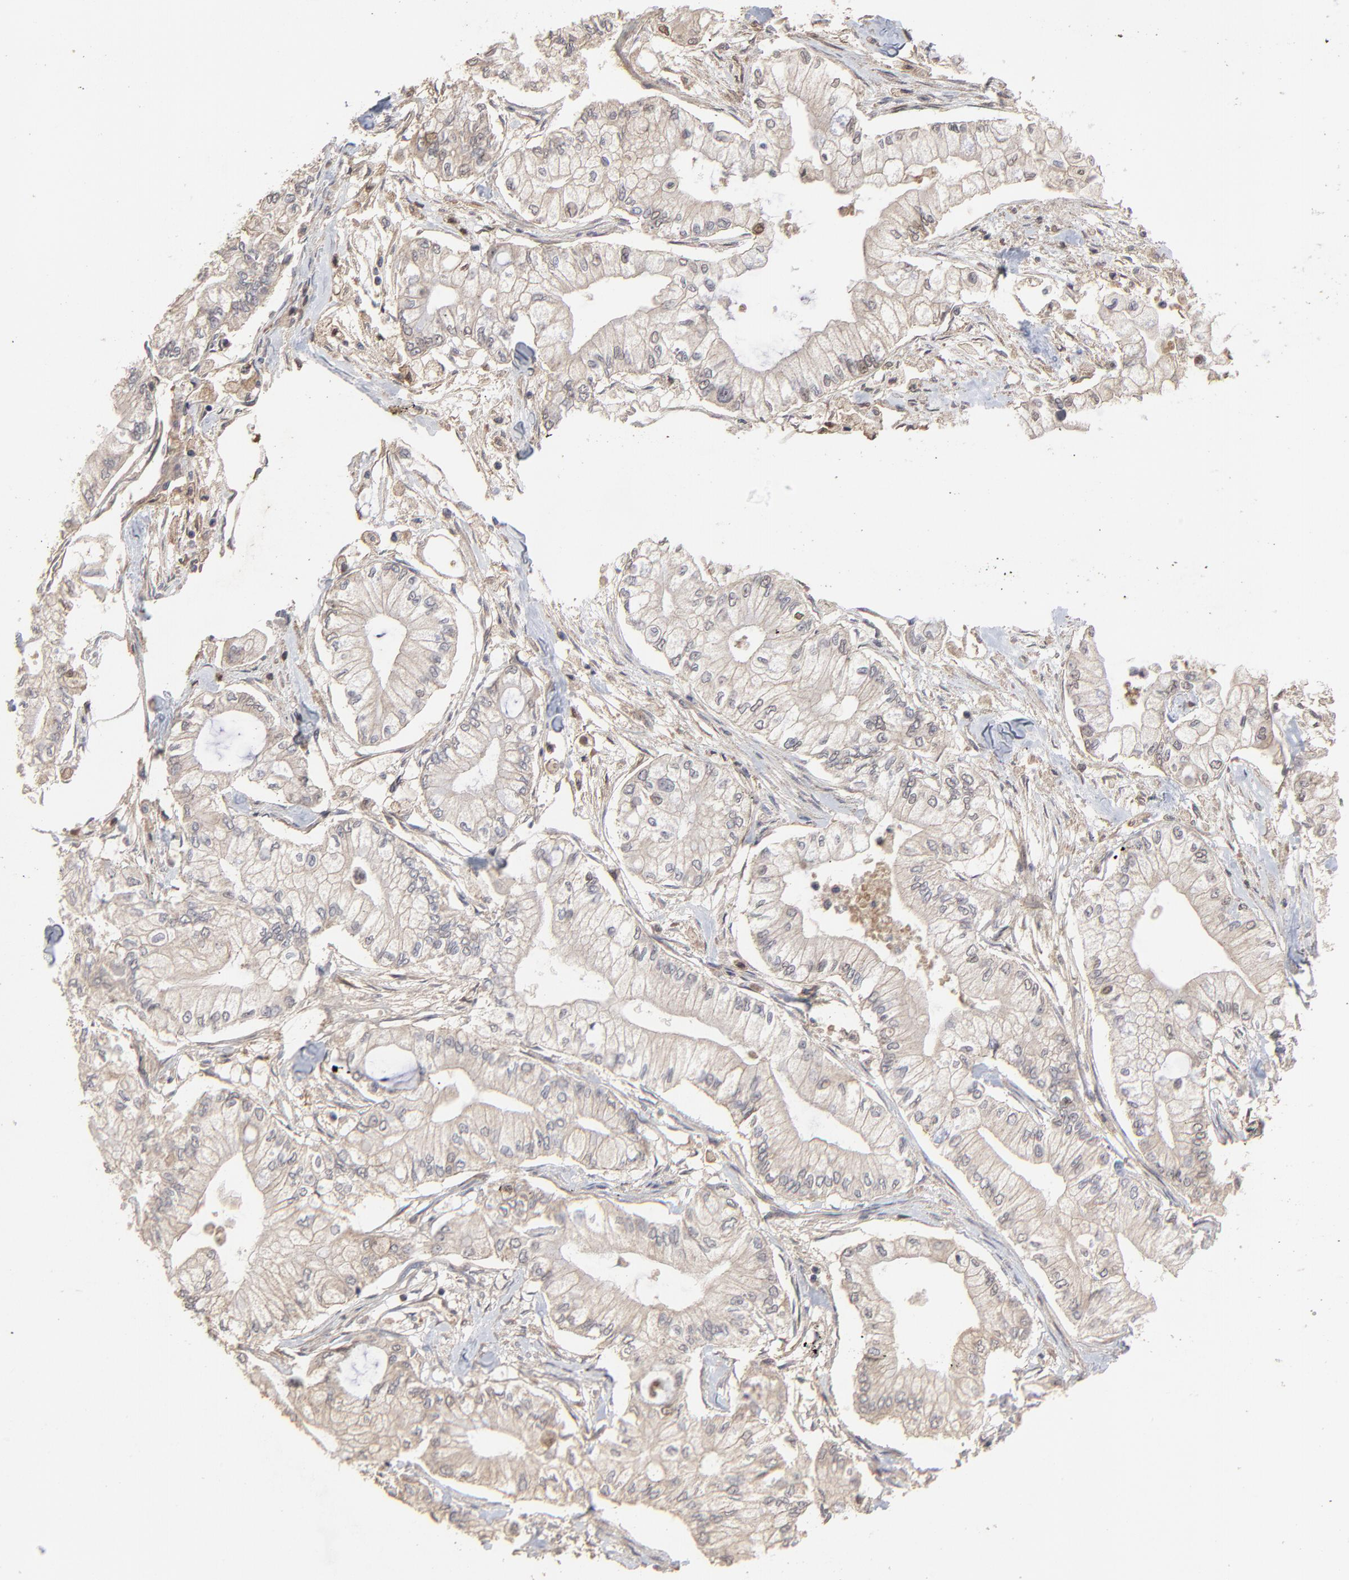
{"staining": {"intensity": "weak", "quantity": ">75%", "location": "cytoplasmic/membranous"}, "tissue": "pancreatic cancer", "cell_type": "Tumor cells", "image_type": "cancer", "snomed": [{"axis": "morphology", "description": "Adenocarcinoma, NOS"}, {"axis": "topography", "description": "Pancreas"}], "caption": "Pancreatic cancer stained for a protein (brown) displays weak cytoplasmic/membranous positive staining in about >75% of tumor cells.", "gene": "VPREB3", "patient": {"sex": "male", "age": 79}}